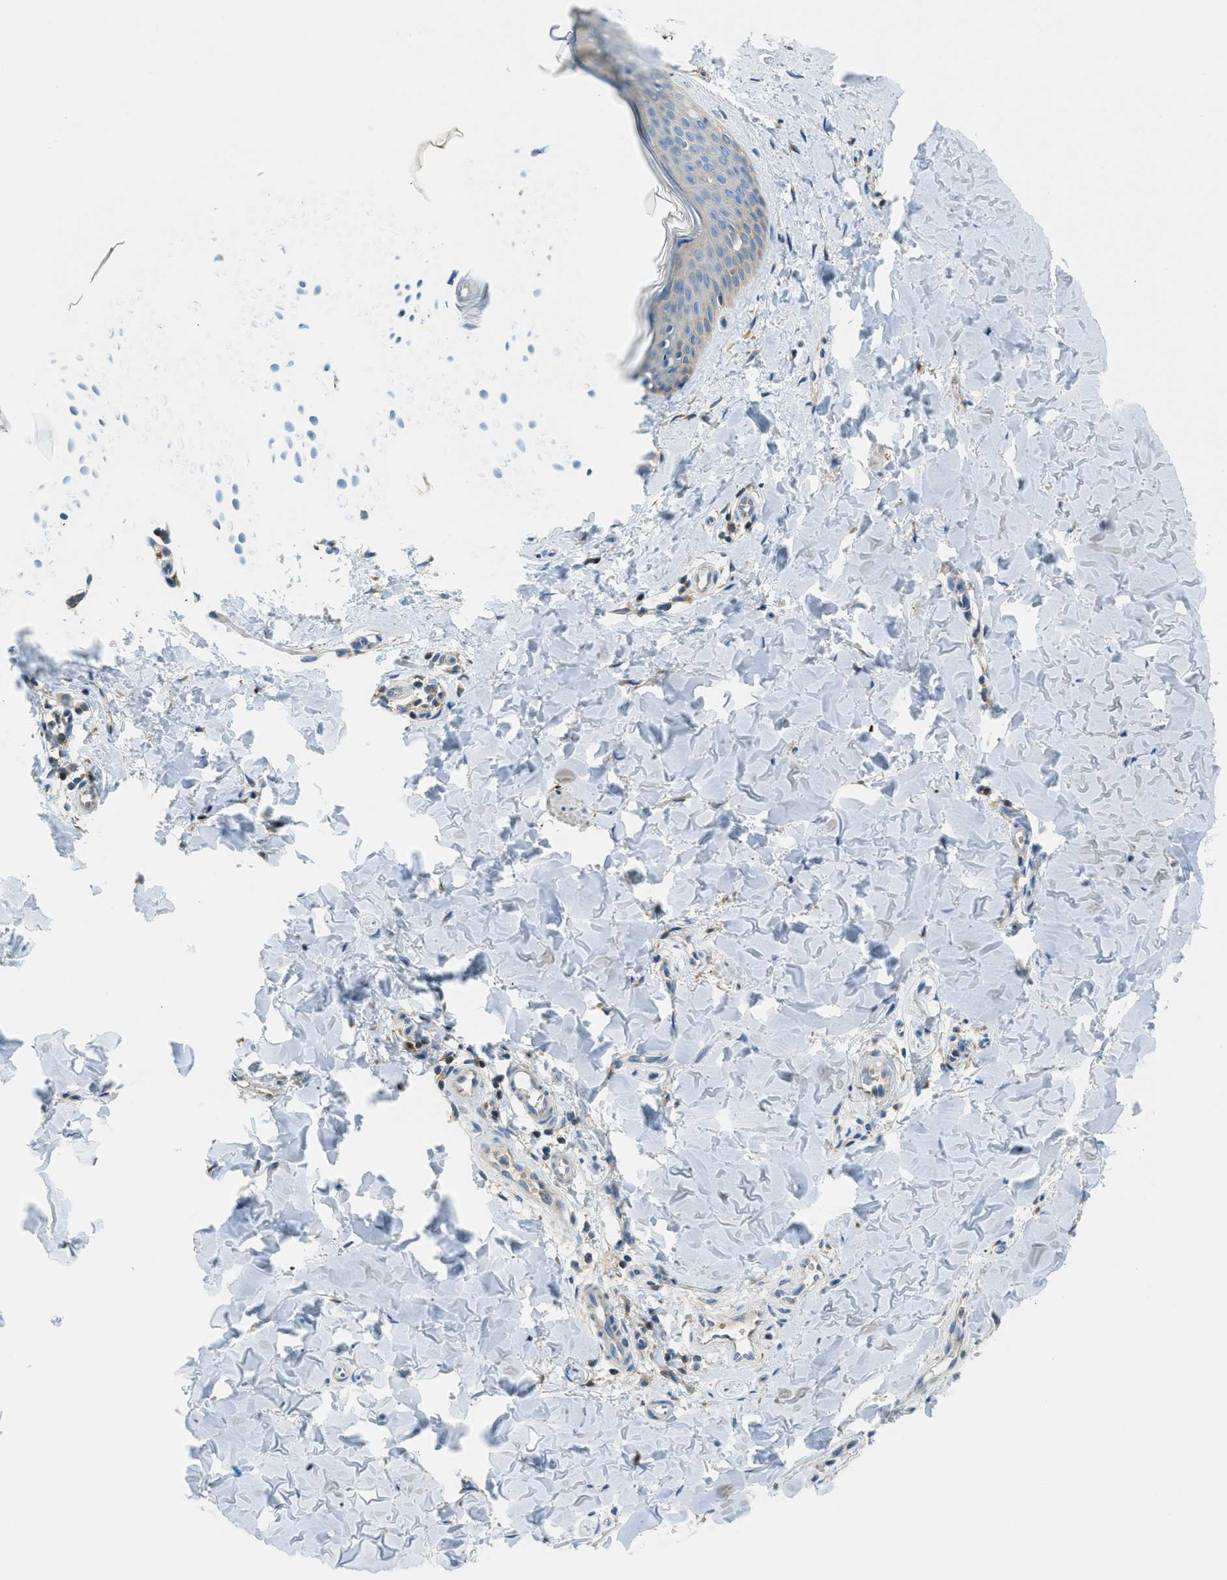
{"staining": {"intensity": "negative", "quantity": "none", "location": "none"}, "tissue": "skin", "cell_type": "Fibroblasts", "image_type": "normal", "snomed": [{"axis": "morphology", "description": "Normal tissue, NOS"}, {"axis": "topography", "description": "Skin"}], "caption": "Immunohistochemical staining of benign human skin displays no significant positivity in fibroblasts. (DAB IHC, high magnification).", "gene": "RFFL", "patient": {"sex": "female", "age": 17}}